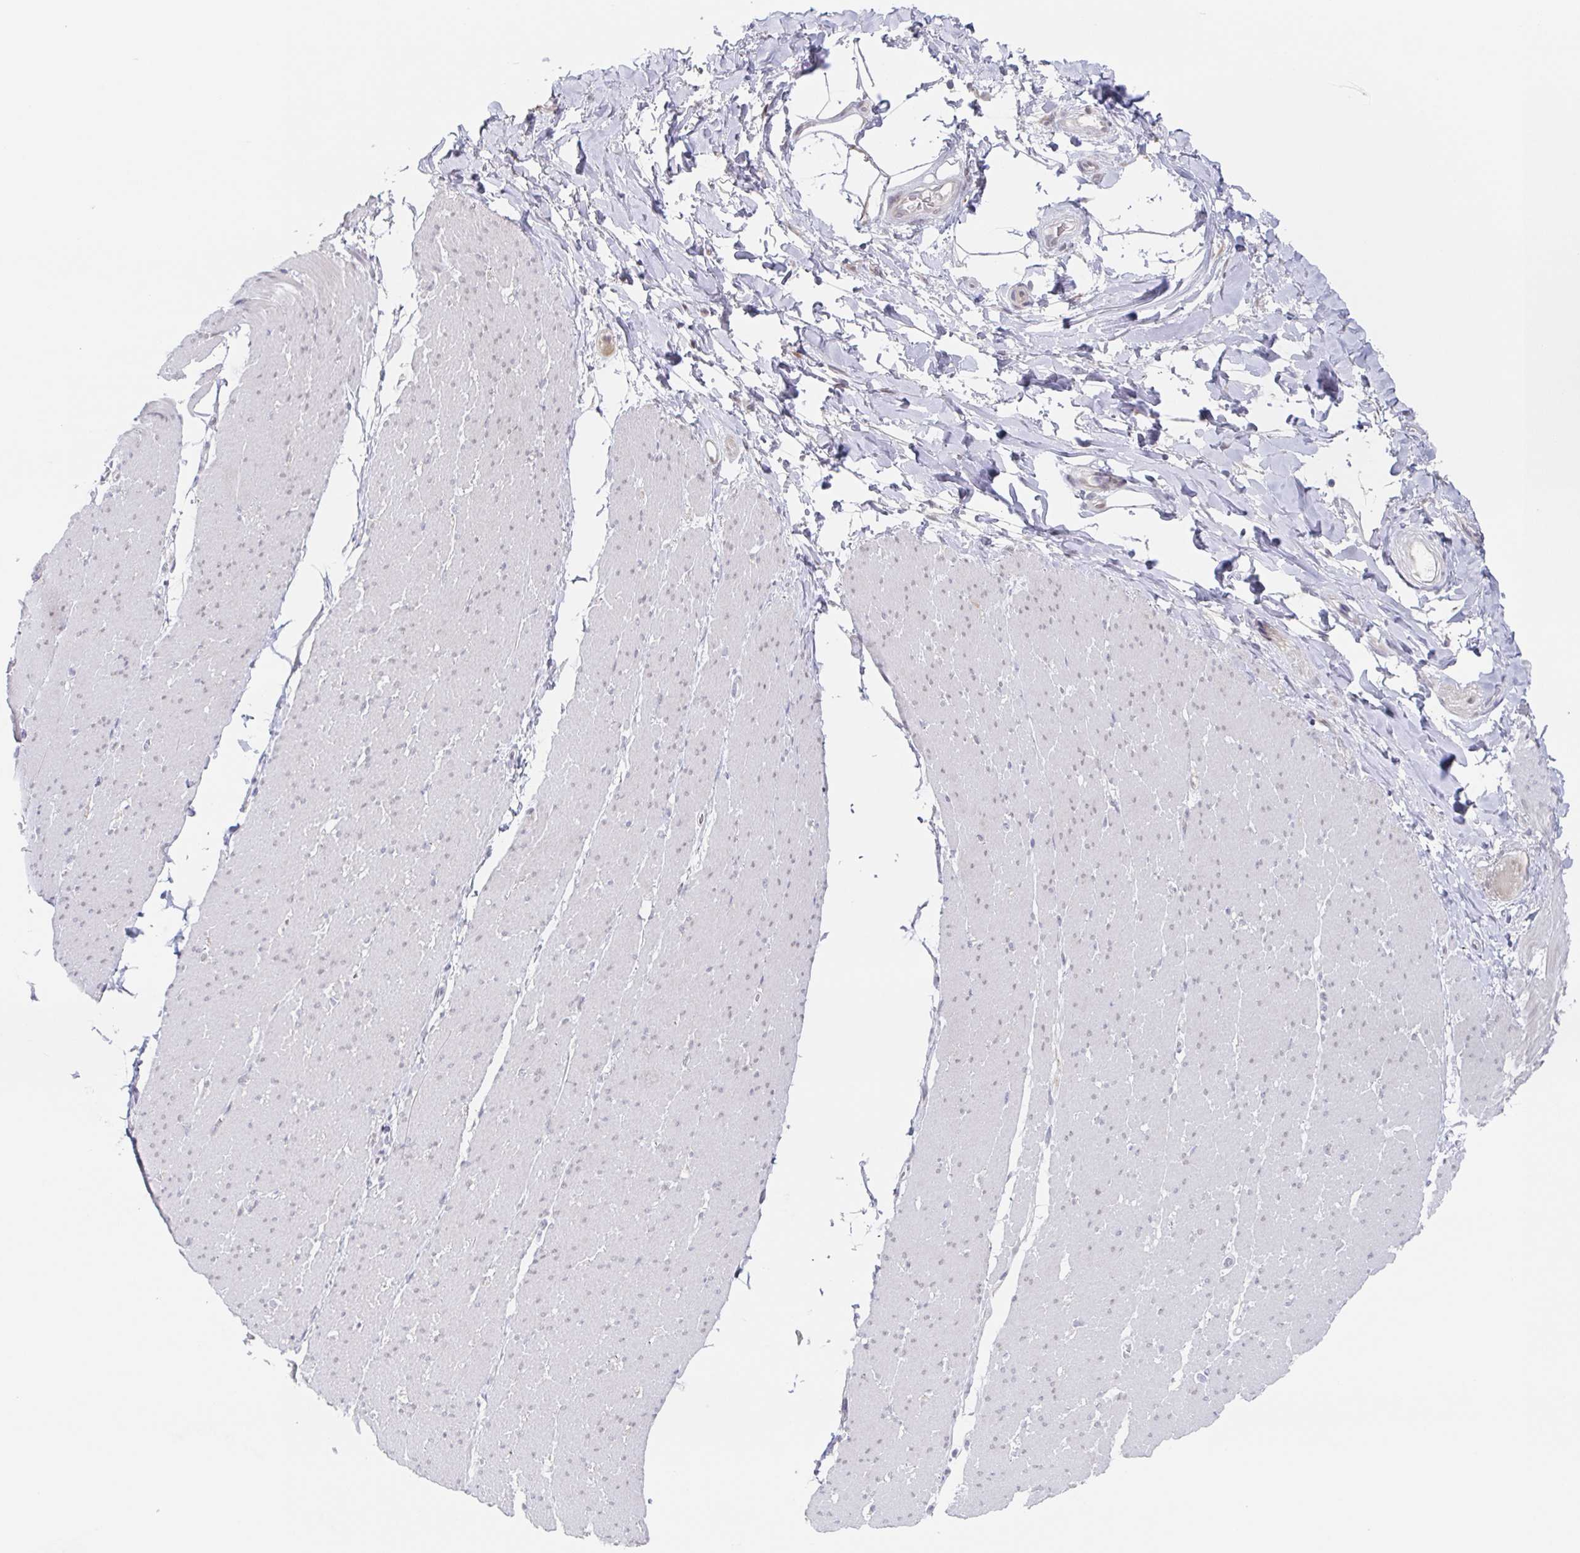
{"staining": {"intensity": "negative", "quantity": "none", "location": "none"}, "tissue": "smooth muscle", "cell_type": "Smooth muscle cells", "image_type": "normal", "snomed": [{"axis": "morphology", "description": "Normal tissue, NOS"}, {"axis": "topography", "description": "Smooth muscle"}, {"axis": "topography", "description": "Rectum"}], "caption": "A histopathology image of human smooth muscle is negative for staining in smooth muscle cells. (Immunohistochemistry (ihc), brightfield microscopy, high magnification).", "gene": "POU2F3", "patient": {"sex": "male", "age": 53}}